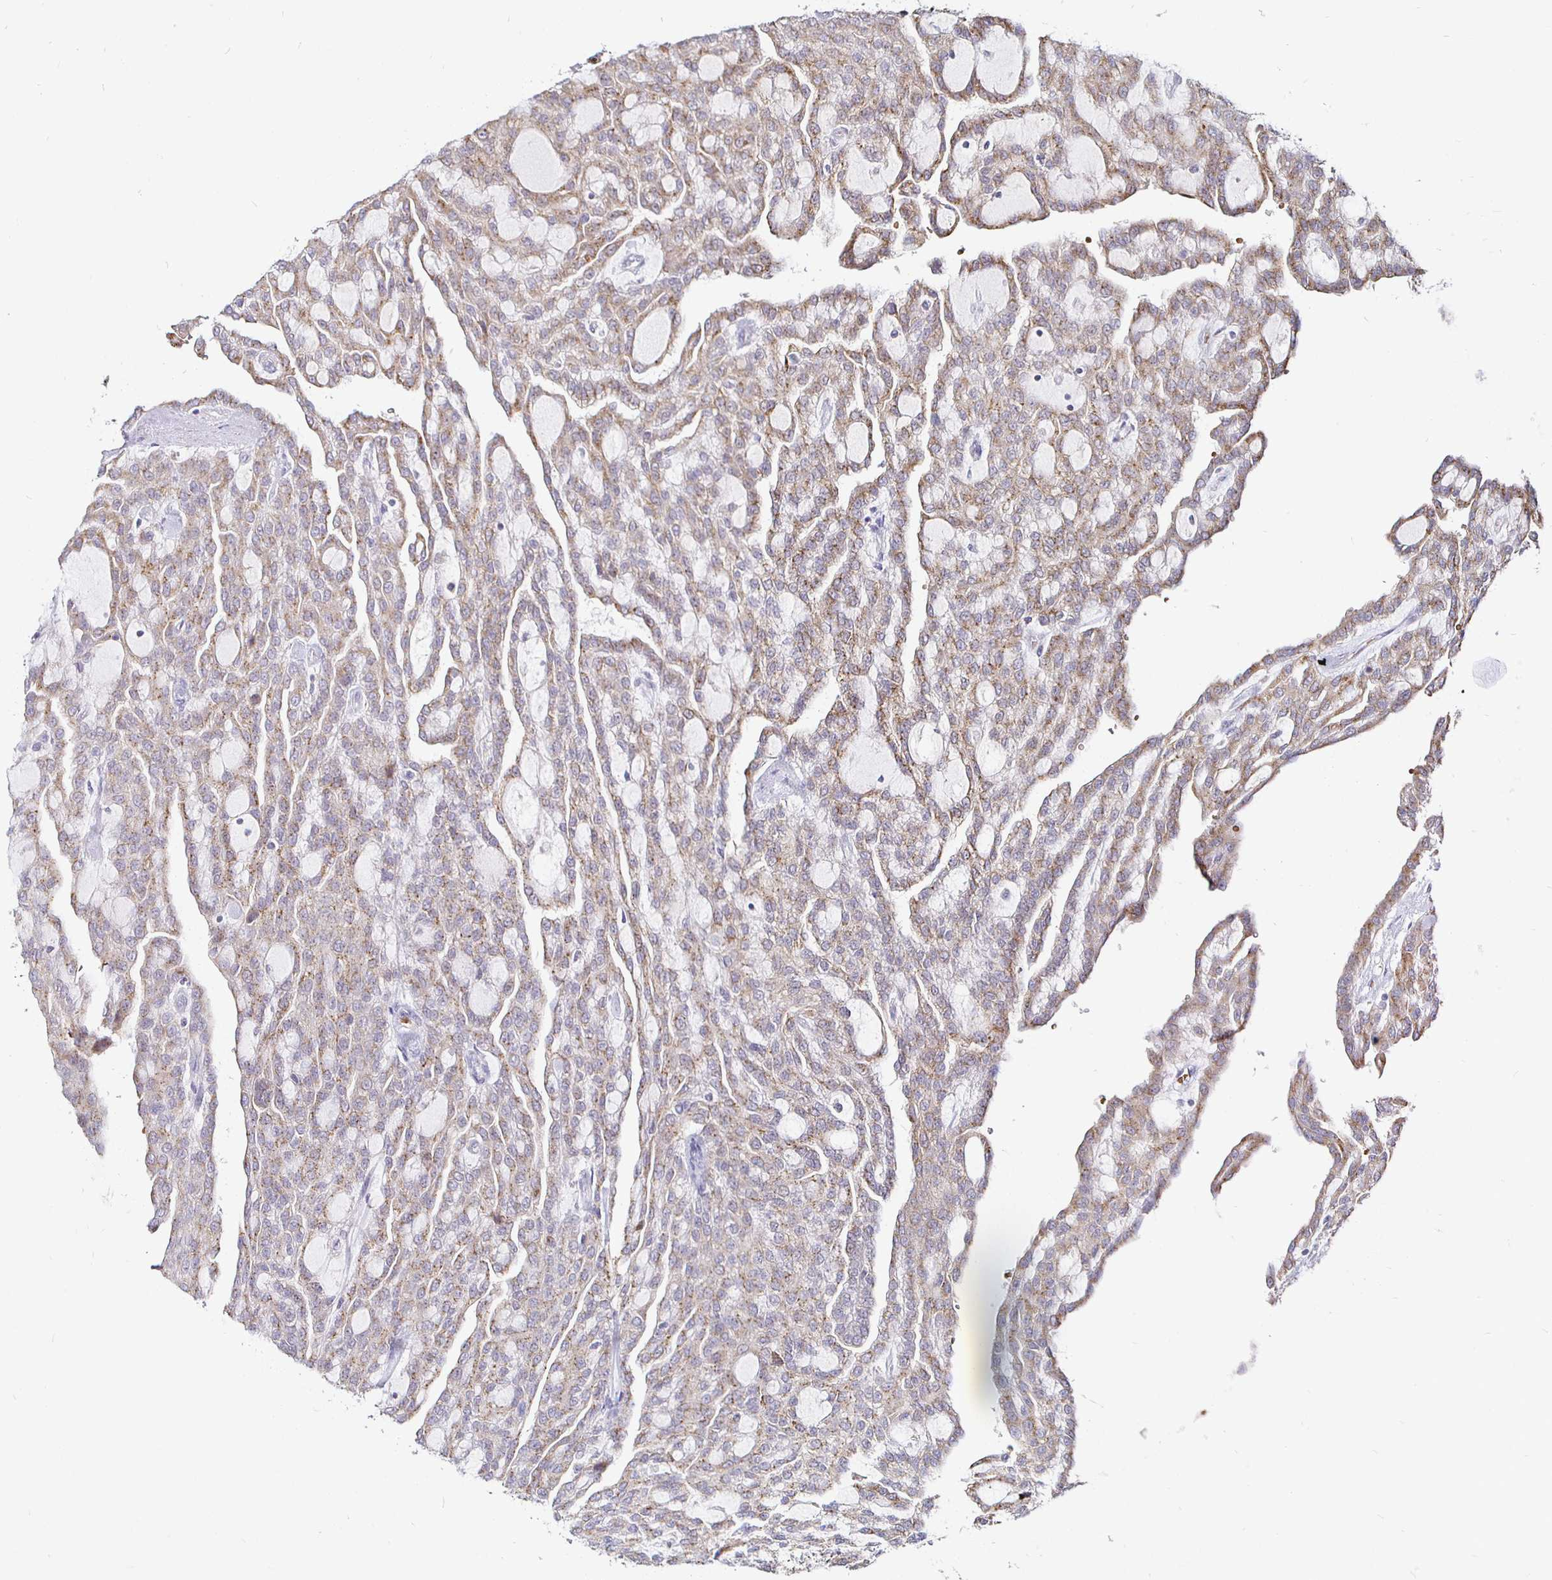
{"staining": {"intensity": "moderate", "quantity": "25%-75%", "location": "cytoplasmic/membranous"}, "tissue": "renal cancer", "cell_type": "Tumor cells", "image_type": "cancer", "snomed": [{"axis": "morphology", "description": "Adenocarcinoma, NOS"}, {"axis": "topography", "description": "Kidney"}], "caption": "Moderate cytoplasmic/membranous positivity for a protein is seen in approximately 25%-75% of tumor cells of renal adenocarcinoma using IHC.", "gene": "ATG3", "patient": {"sex": "male", "age": 63}}